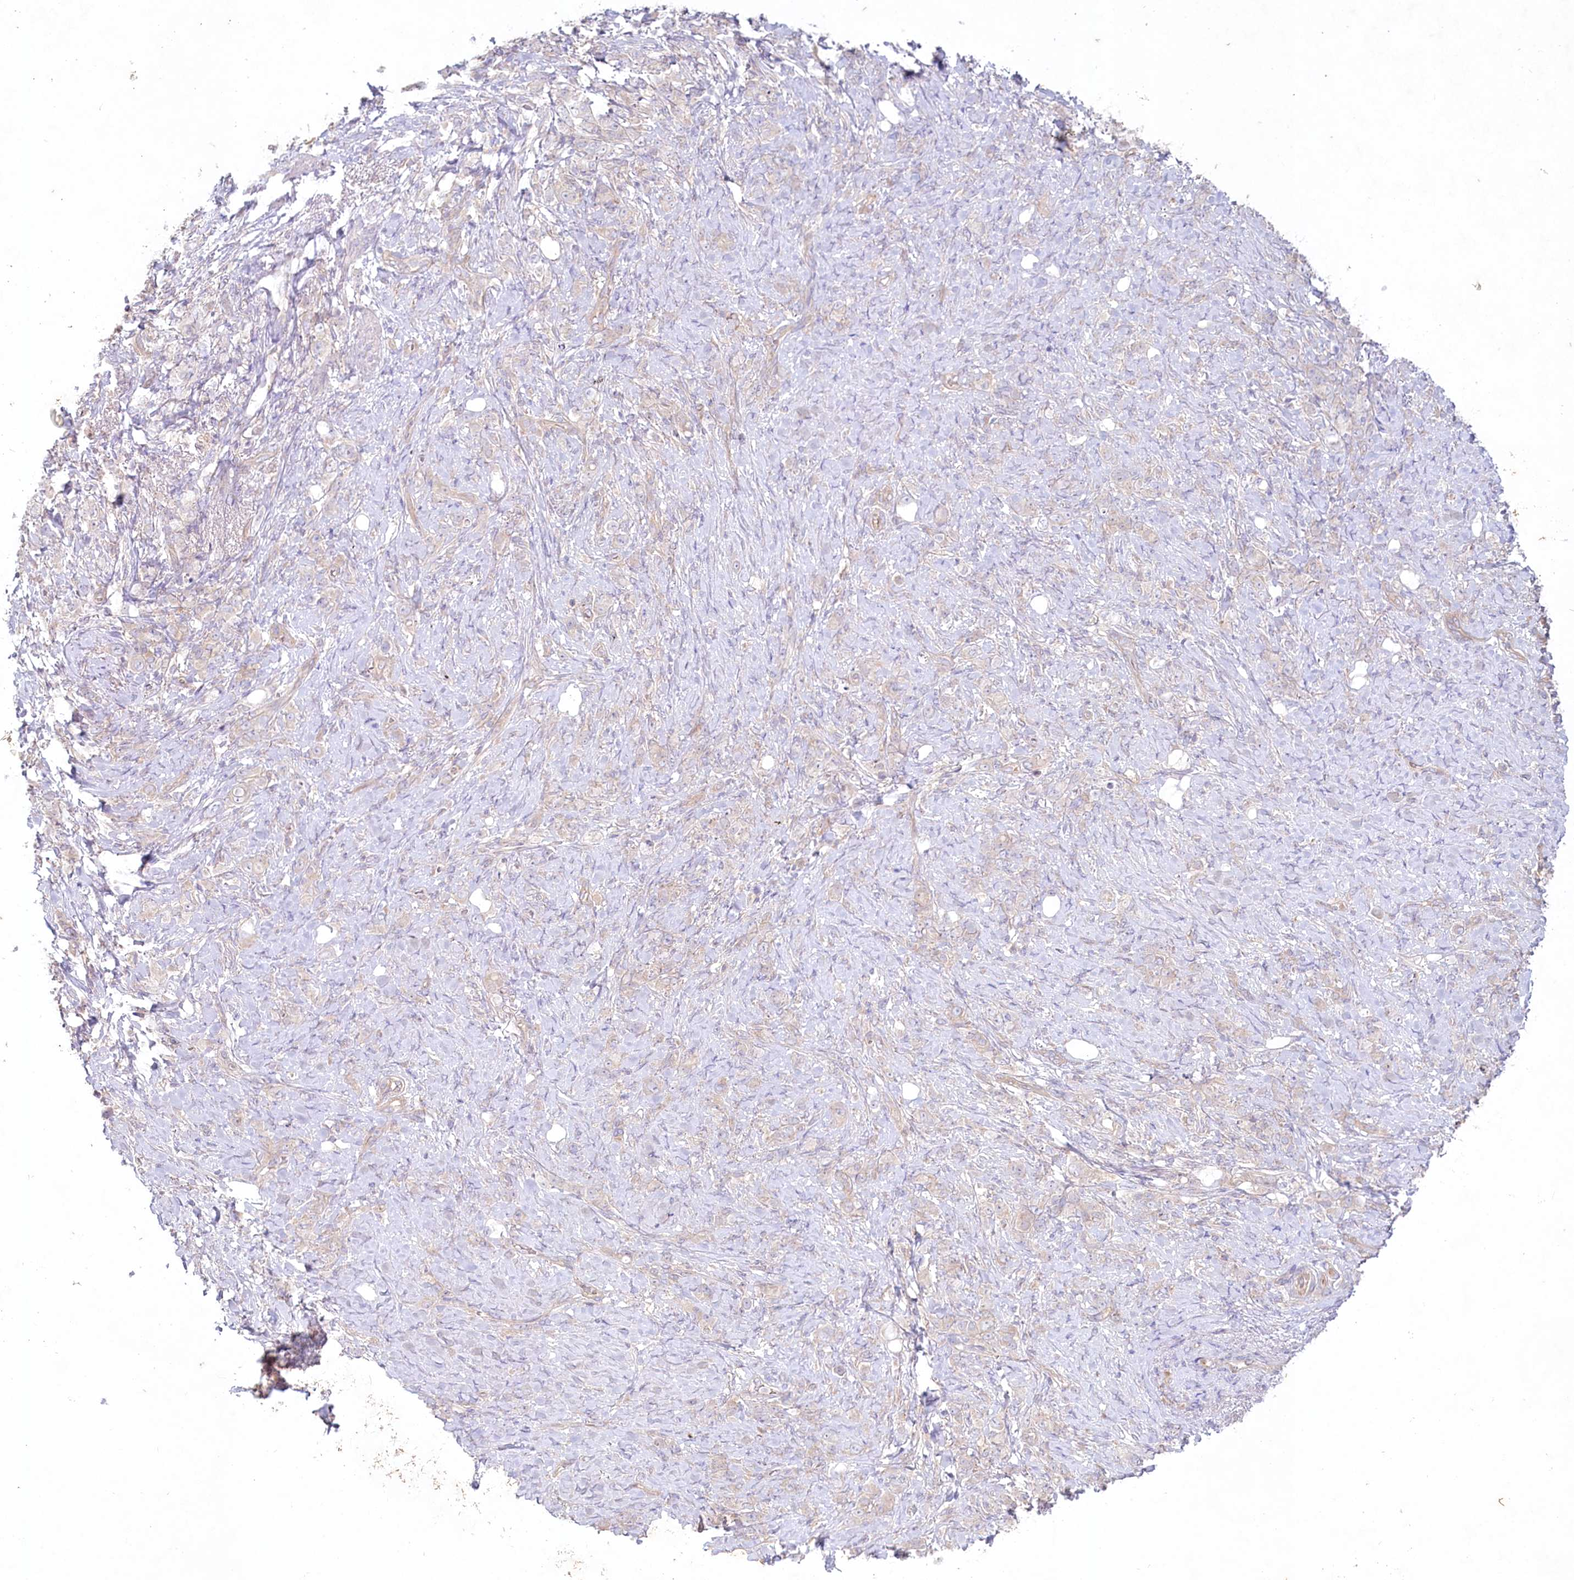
{"staining": {"intensity": "weak", "quantity": "<25%", "location": "cytoplasmic/membranous"}, "tissue": "stomach cancer", "cell_type": "Tumor cells", "image_type": "cancer", "snomed": [{"axis": "morphology", "description": "Adenocarcinoma, NOS"}, {"axis": "topography", "description": "Stomach"}], "caption": "Tumor cells are negative for brown protein staining in stomach cancer (adenocarcinoma).", "gene": "TNIP1", "patient": {"sex": "female", "age": 79}}